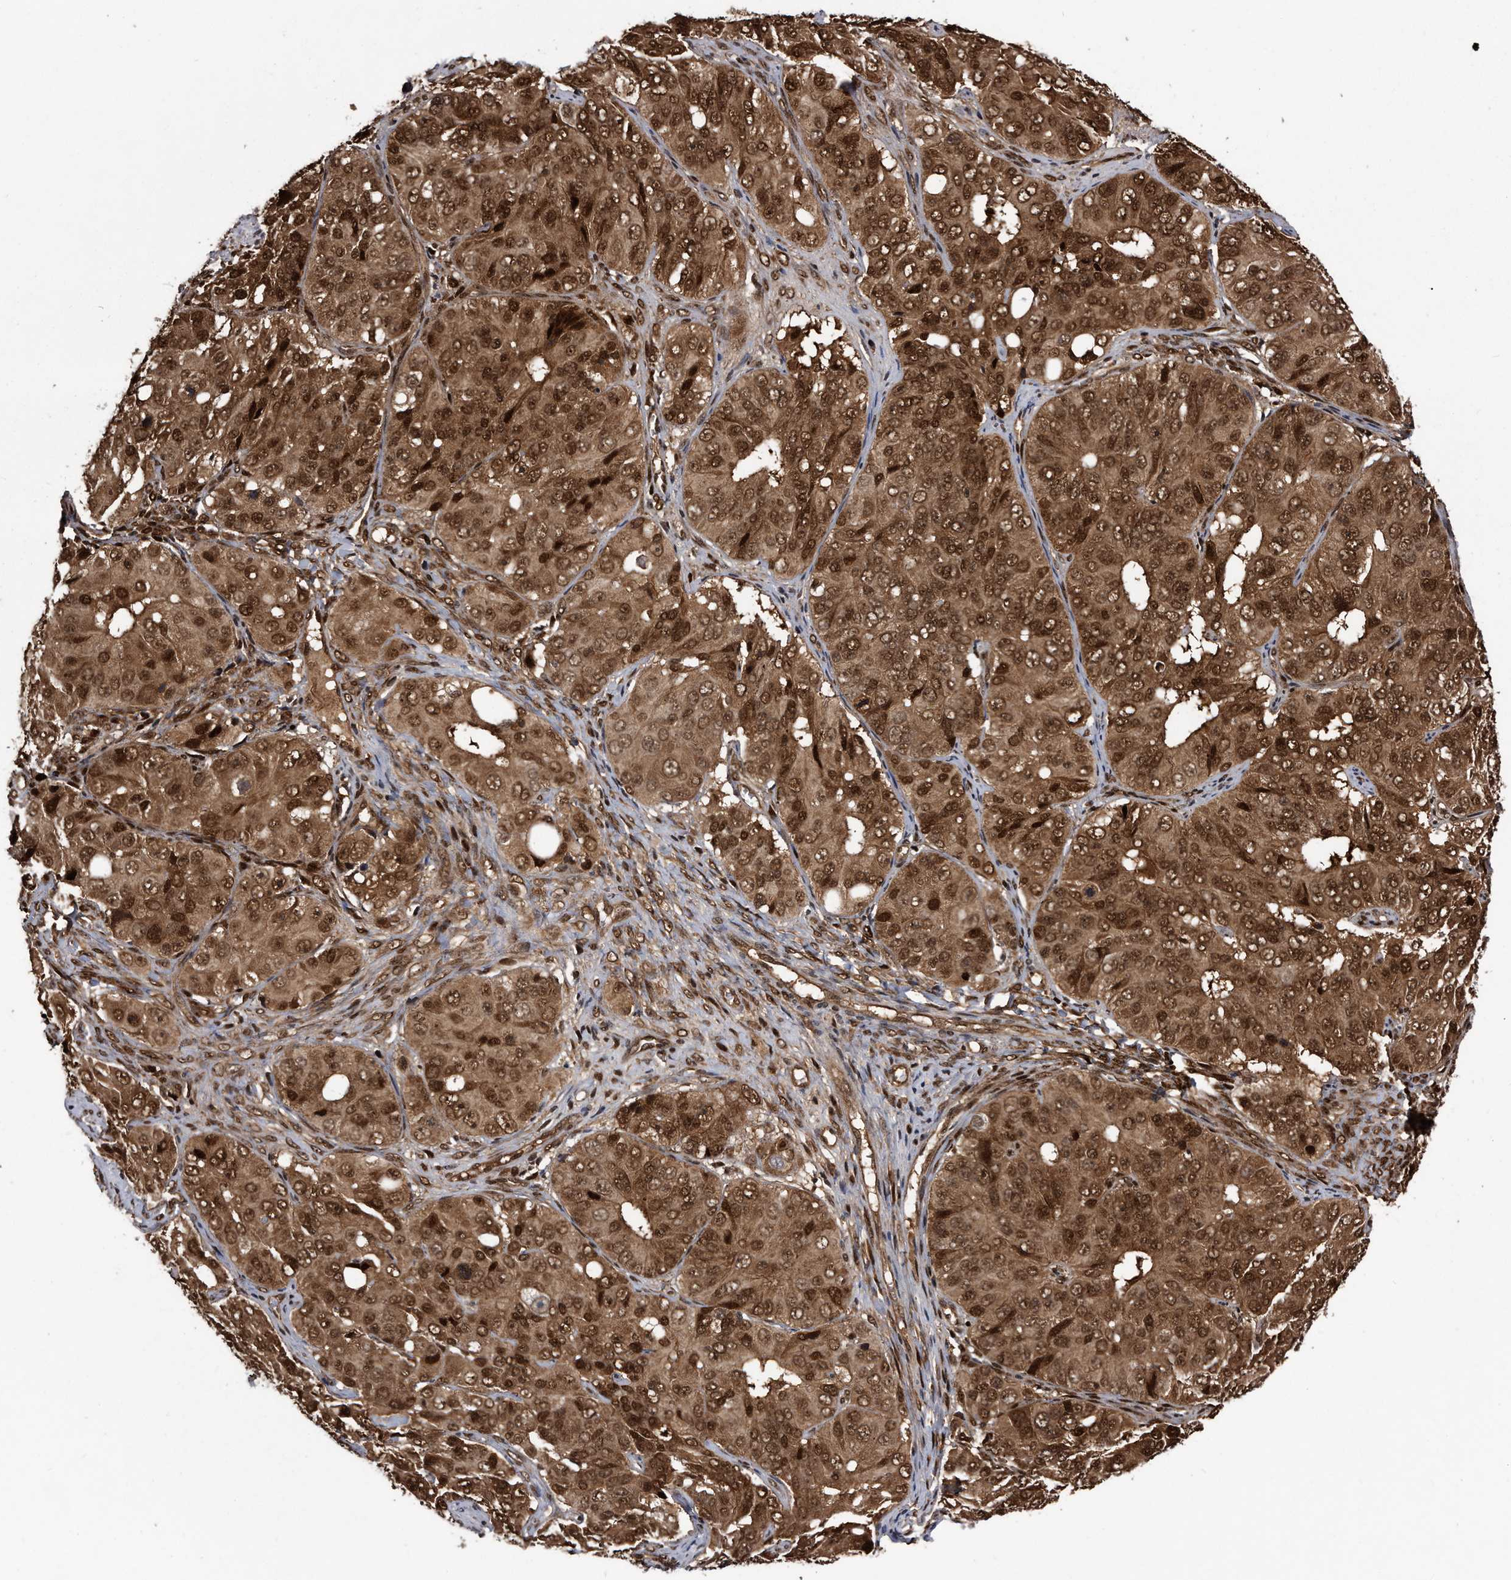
{"staining": {"intensity": "strong", "quantity": ">75%", "location": "cytoplasmic/membranous,nuclear"}, "tissue": "ovarian cancer", "cell_type": "Tumor cells", "image_type": "cancer", "snomed": [{"axis": "morphology", "description": "Carcinoma, endometroid"}, {"axis": "topography", "description": "Ovary"}], "caption": "This is a micrograph of immunohistochemistry staining of ovarian cancer, which shows strong positivity in the cytoplasmic/membranous and nuclear of tumor cells.", "gene": "RAD23B", "patient": {"sex": "female", "age": 51}}